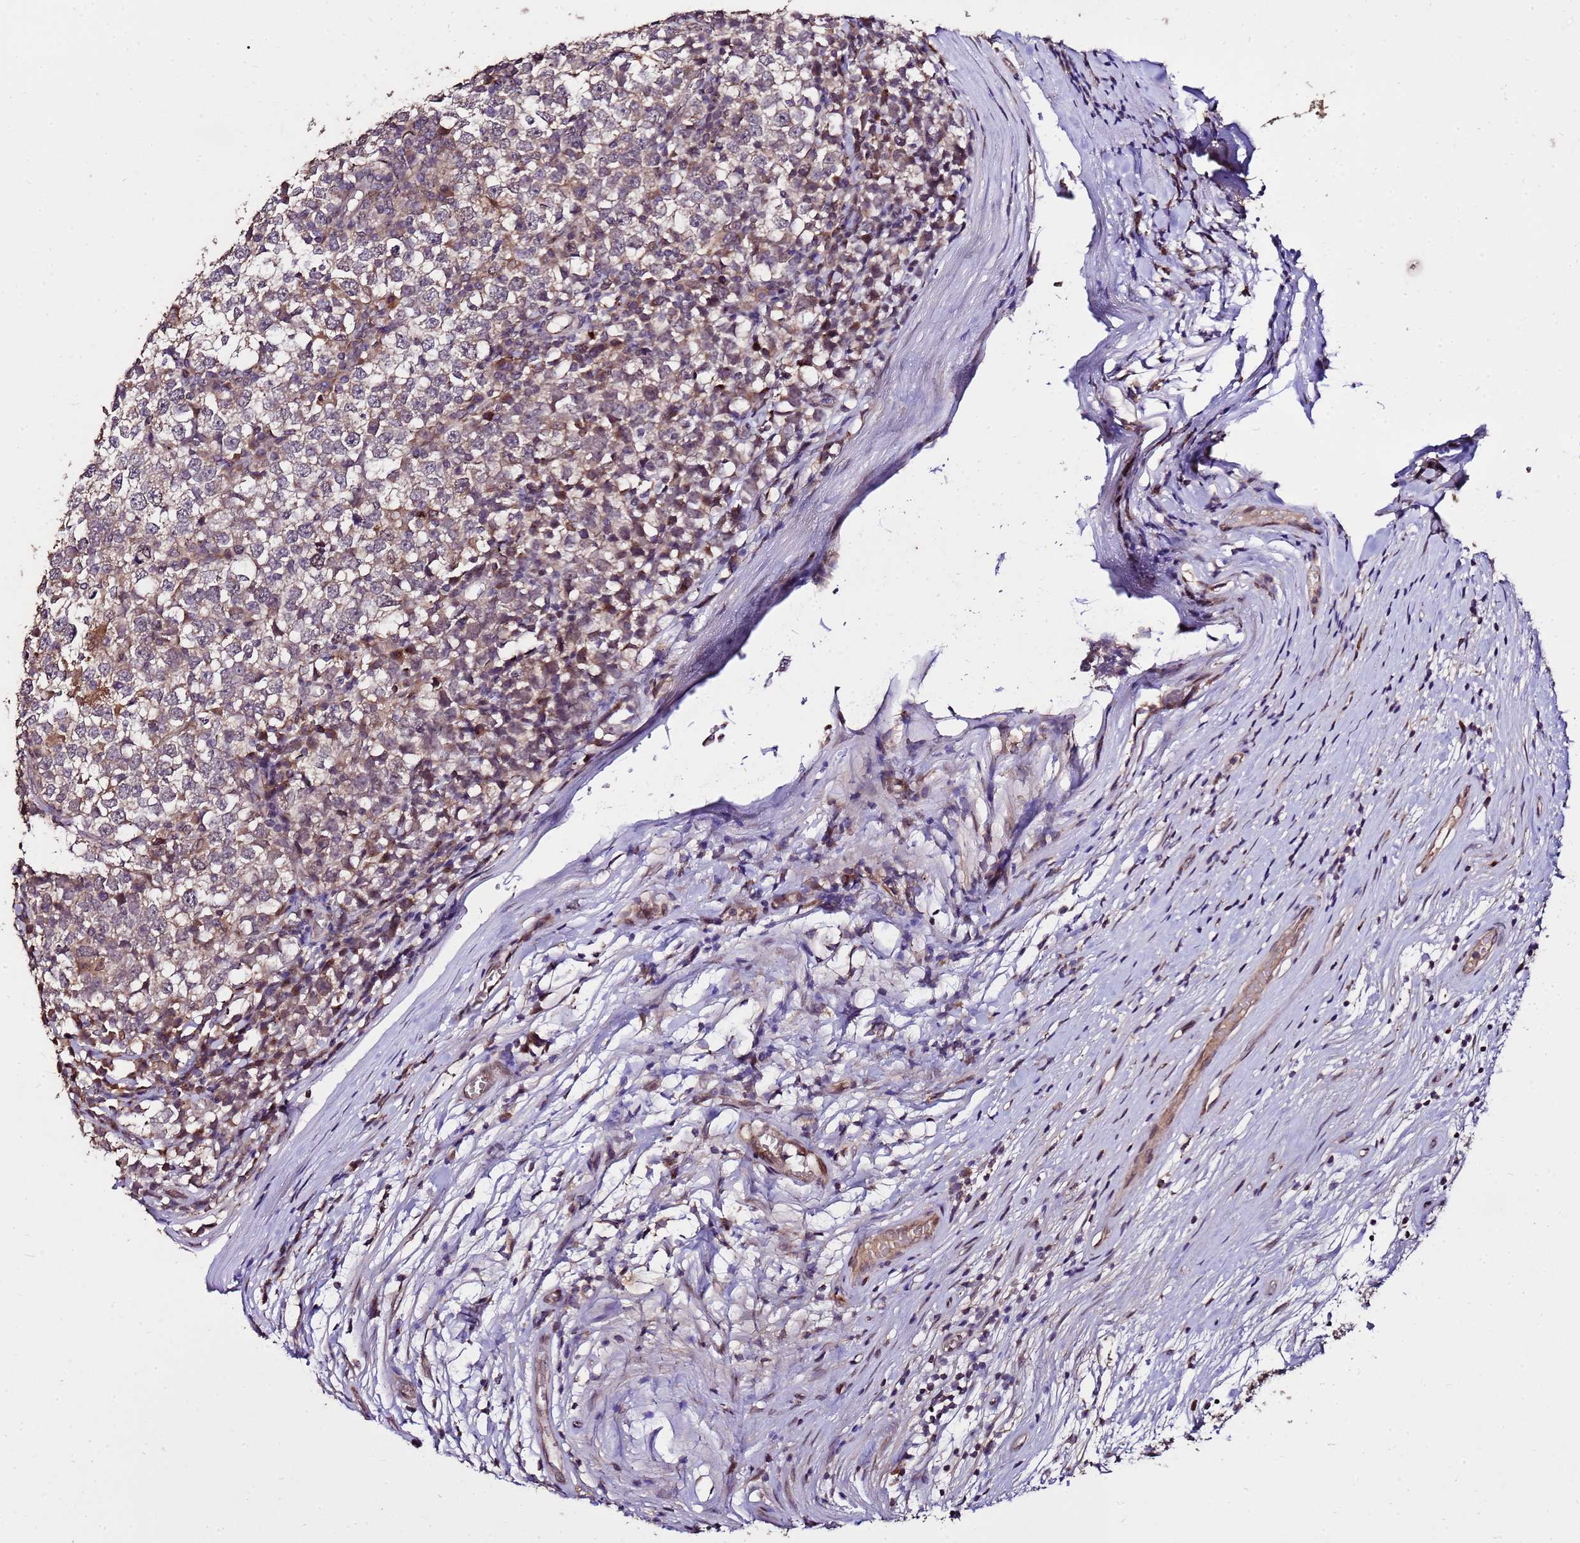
{"staining": {"intensity": "weak", "quantity": ">75%", "location": "cytoplasmic/membranous"}, "tissue": "testis cancer", "cell_type": "Tumor cells", "image_type": "cancer", "snomed": [{"axis": "morphology", "description": "Seminoma, NOS"}, {"axis": "topography", "description": "Testis"}], "caption": "The immunohistochemical stain highlights weak cytoplasmic/membranous positivity in tumor cells of testis cancer (seminoma) tissue.", "gene": "ZNF329", "patient": {"sex": "male", "age": 65}}